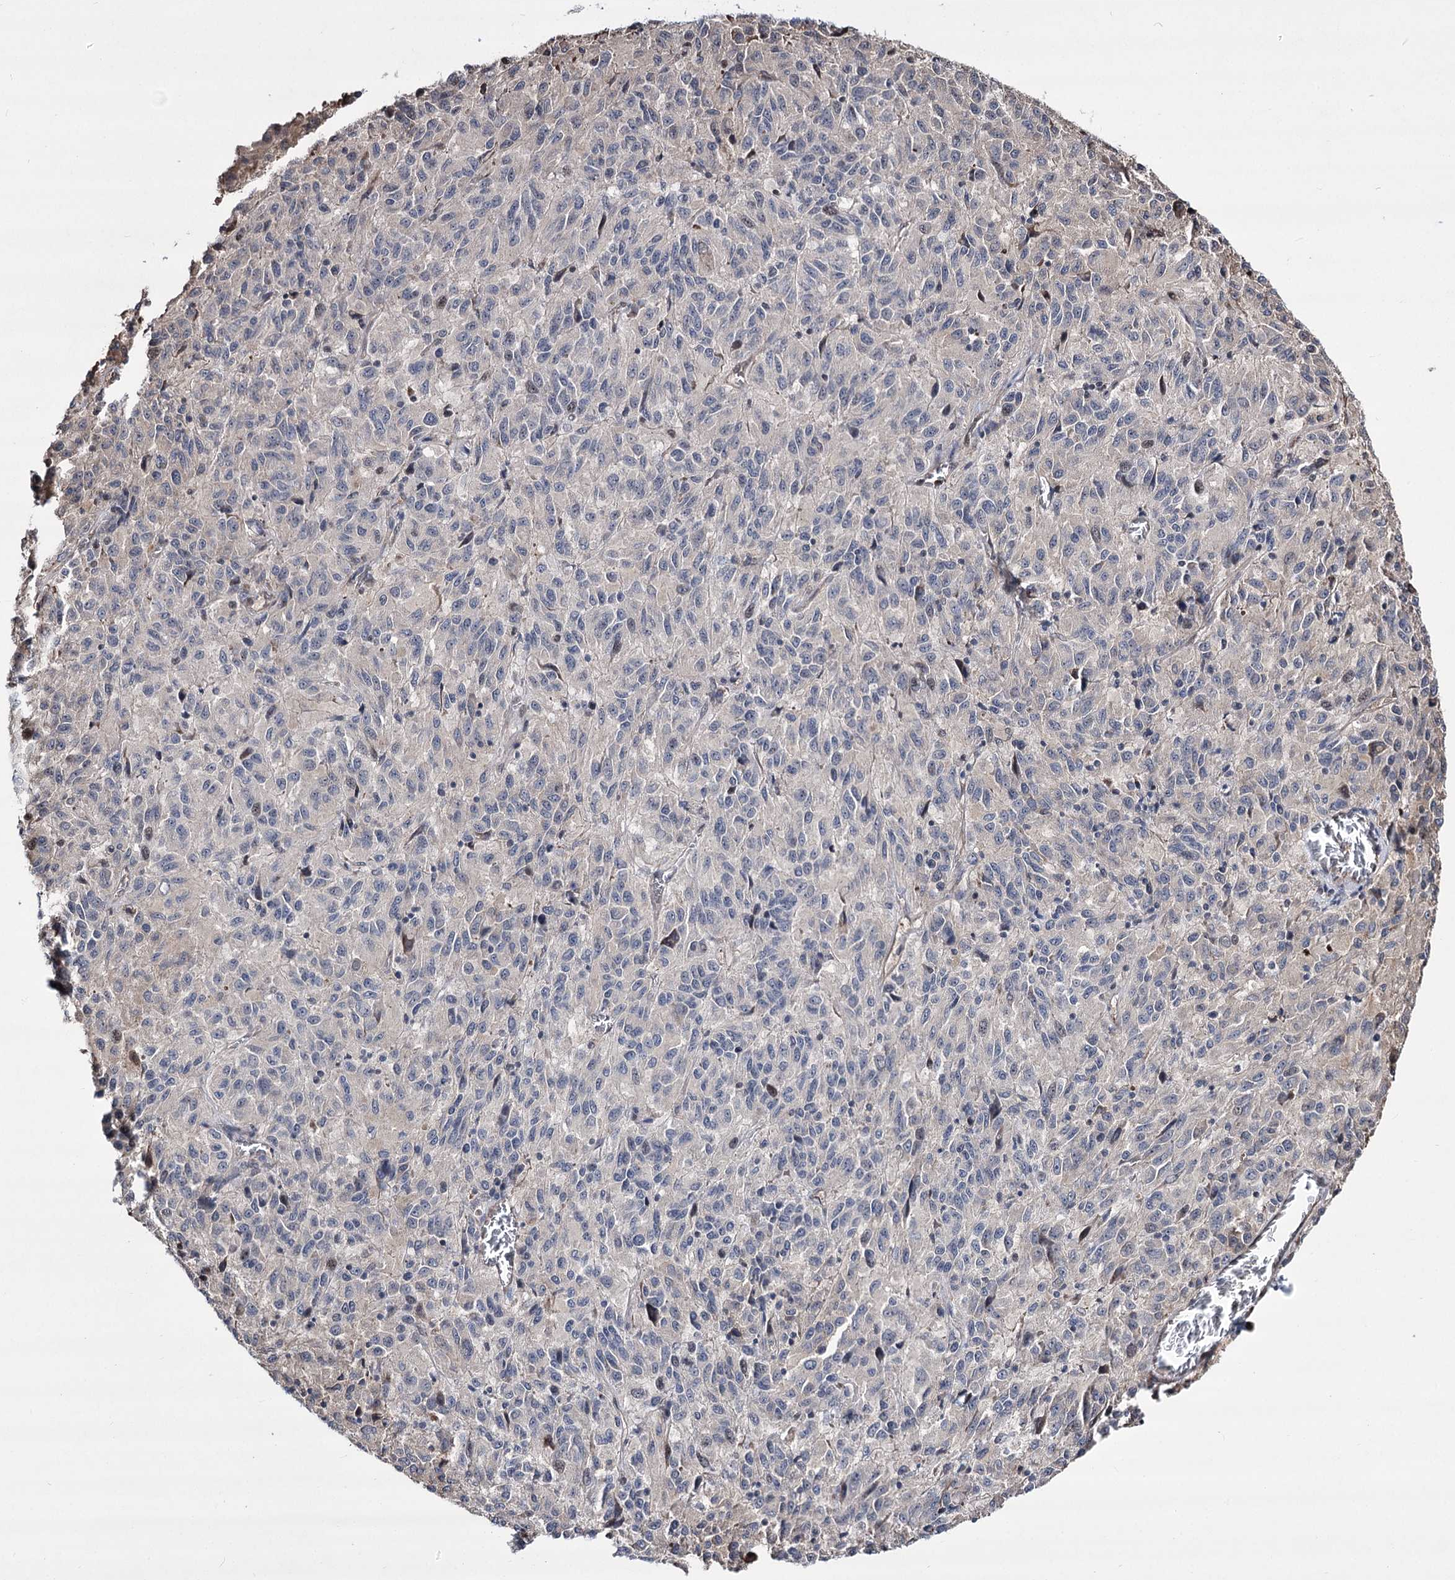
{"staining": {"intensity": "negative", "quantity": "none", "location": "none"}, "tissue": "melanoma", "cell_type": "Tumor cells", "image_type": "cancer", "snomed": [{"axis": "morphology", "description": "Malignant melanoma, Metastatic site"}, {"axis": "topography", "description": "Lung"}], "caption": "DAB immunohistochemical staining of malignant melanoma (metastatic site) demonstrates no significant expression in tumor cells.", "gene": "CHMP7", "patient": {"sex": "male", "age": 64}}